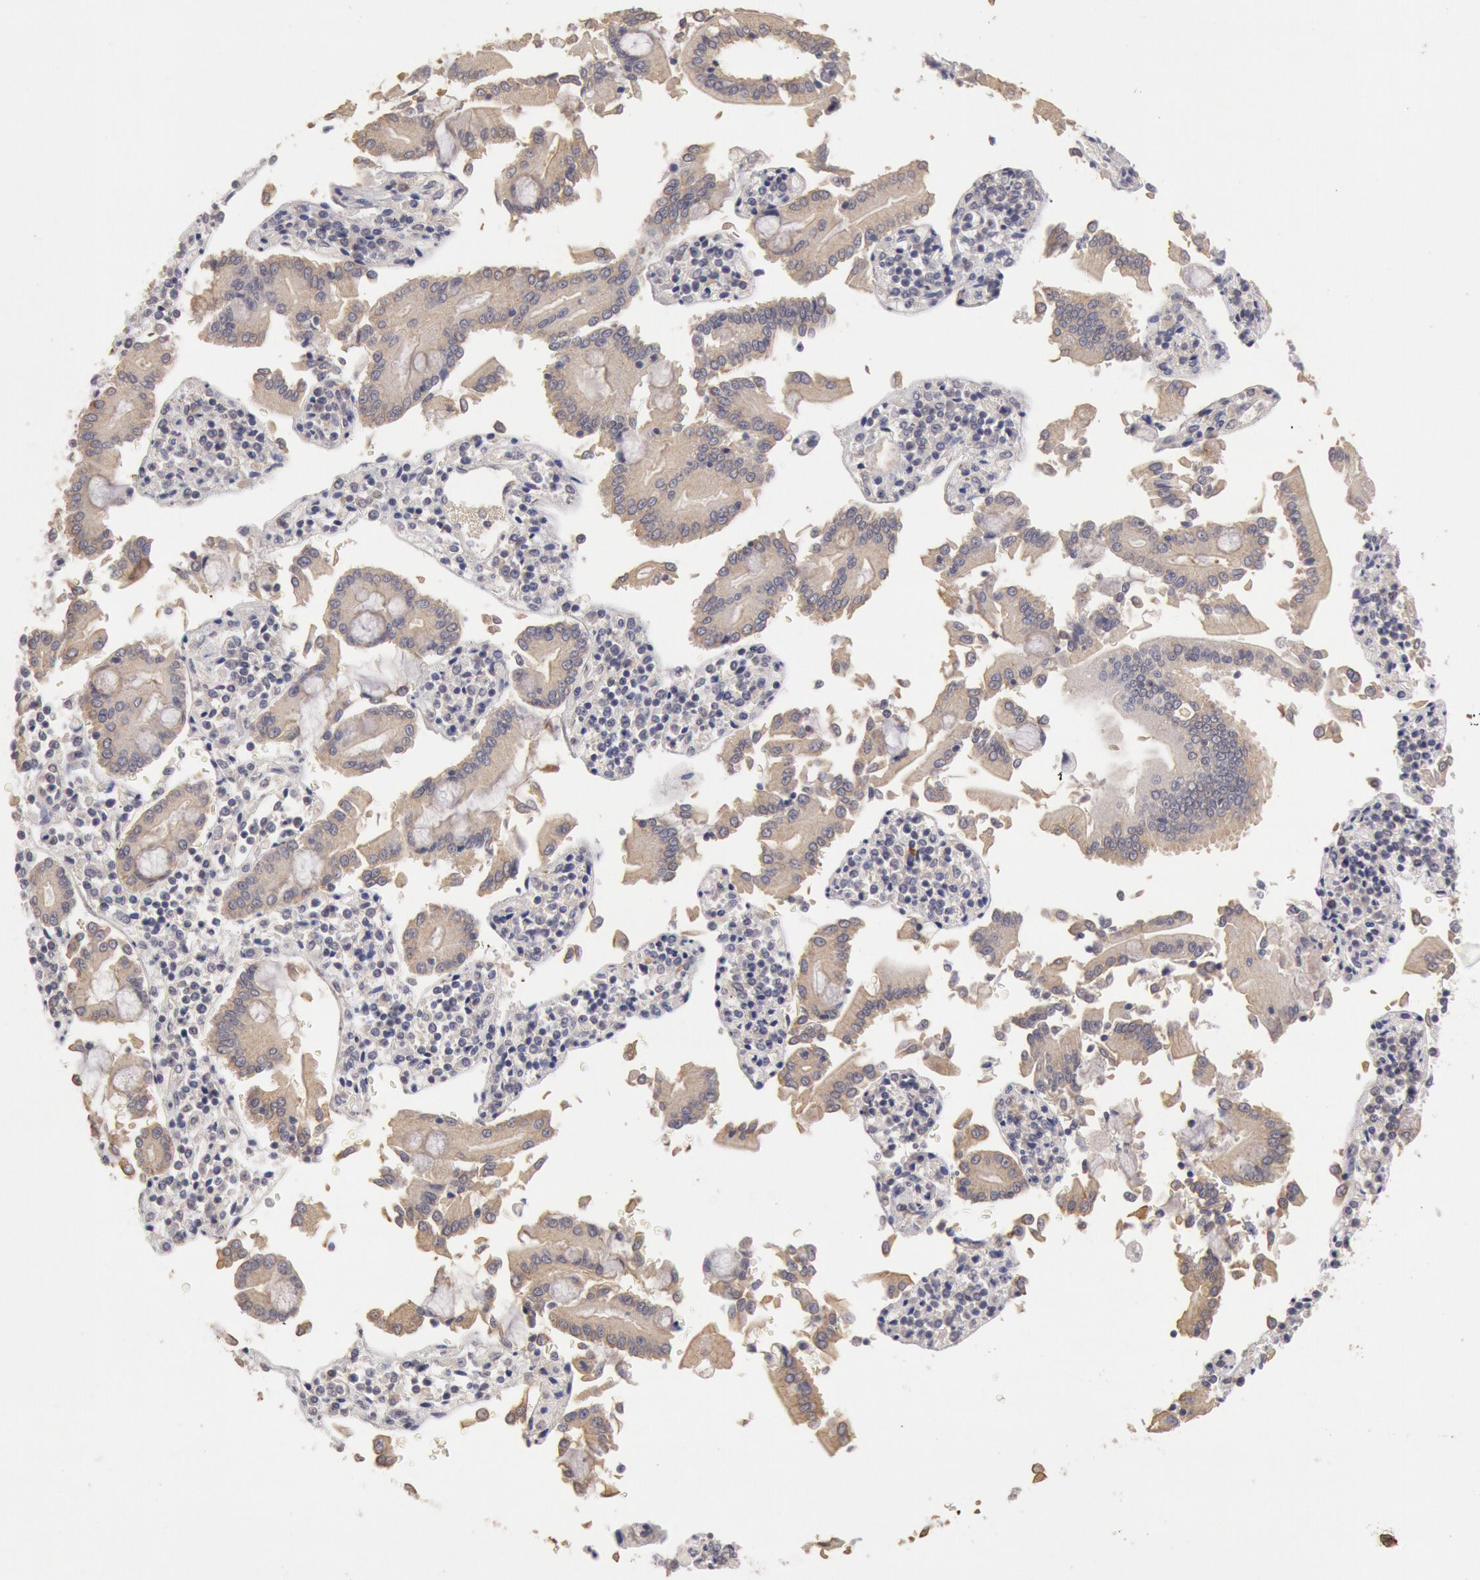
{"staining": {"intensity": "moderate", "quantity": ">75%", "location": "cytoplasmic/membranous"}, "tissue": "pancreatic cancer", "cell_type": "Tumor cells", "image_type": "cancer", "snomed": [{"axis": "morphology", "description": "Adenocarcinoma, NOS"}, {"axis": "topography", "description": "Pancreas"}], "caption": "Human pancreatic cancer (adenocarcinoma) stained with a protein marker exhibits moderate staining in tumor cells.", "gene": "ZFP36L1", "patient": {"sex": "female", "age": 57}}